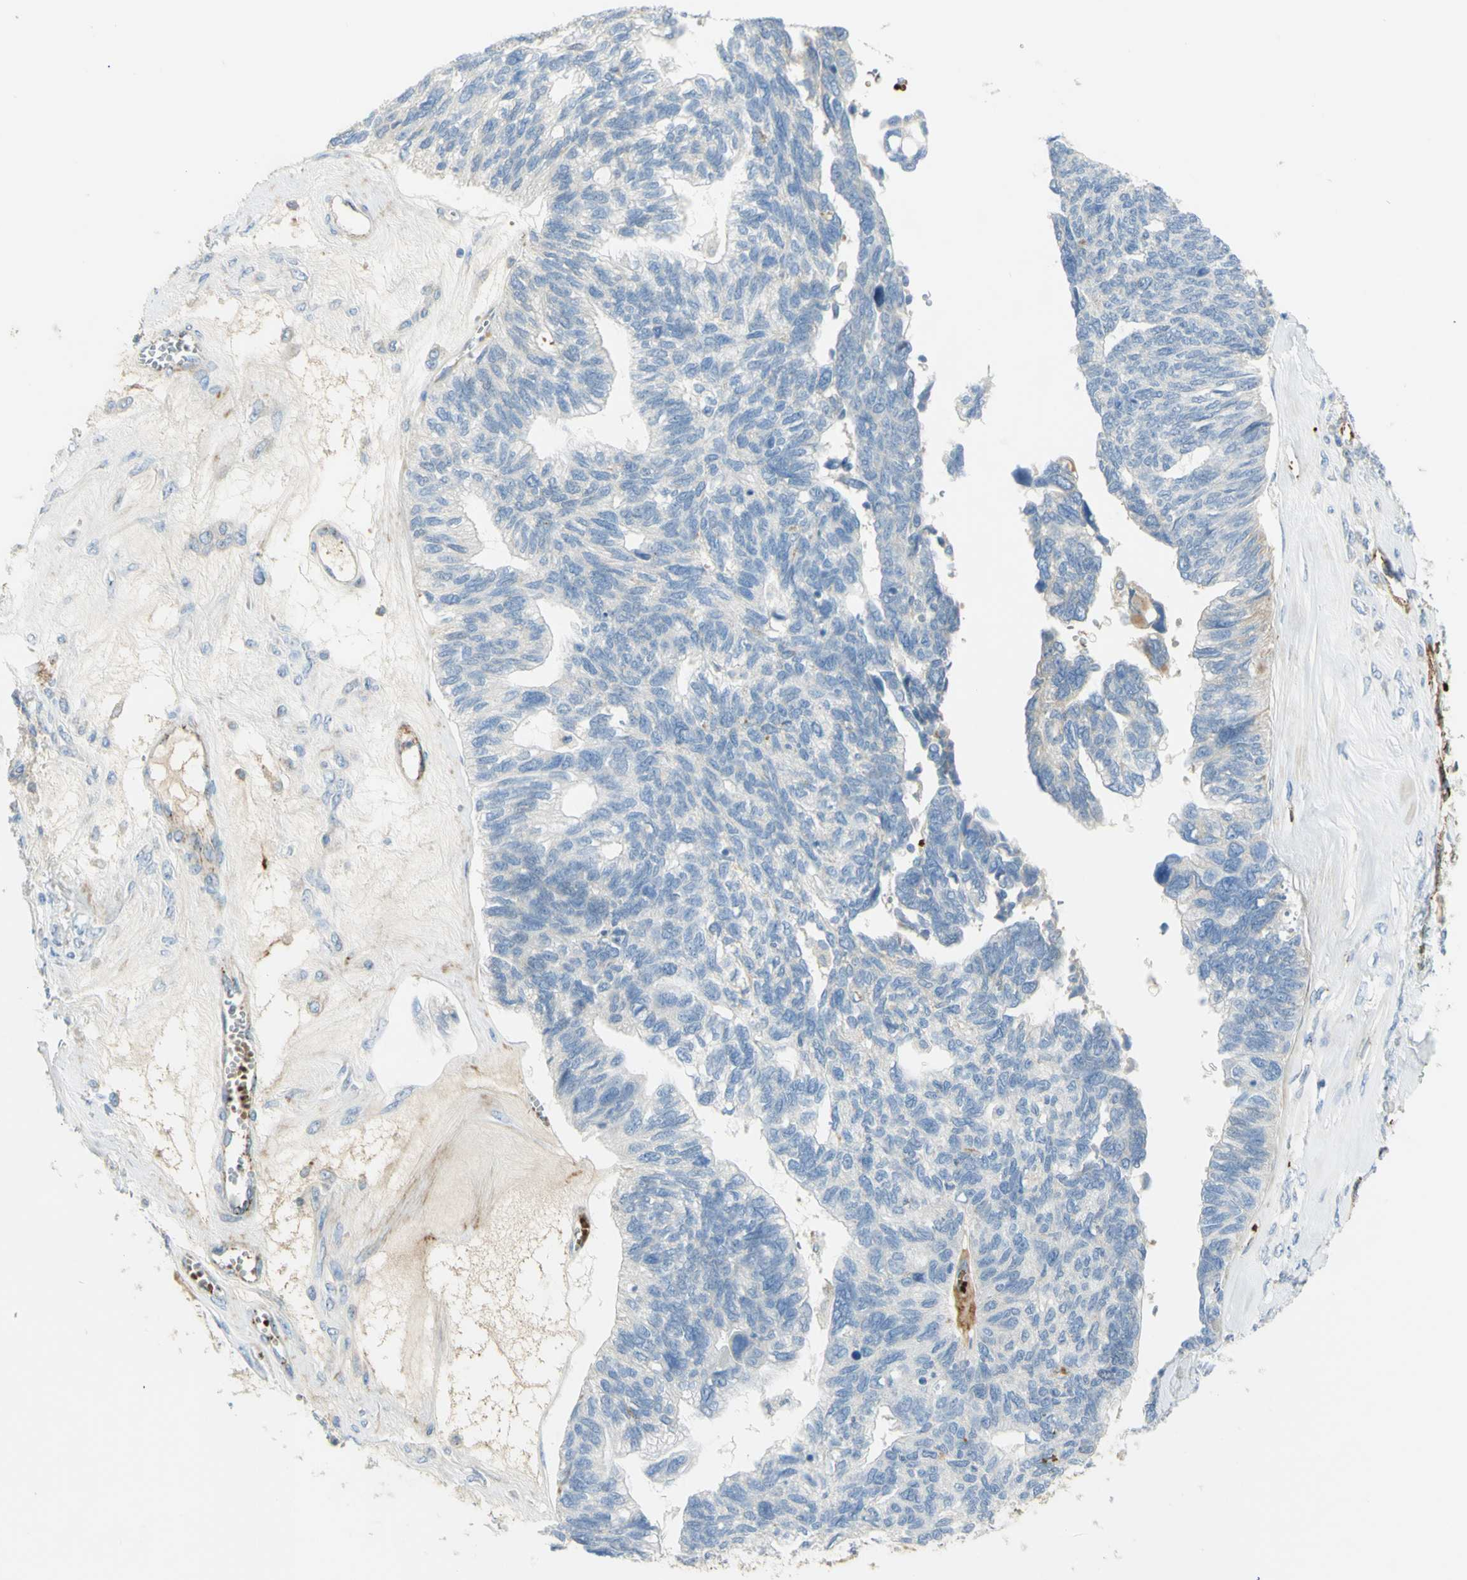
{"staining": {"intensity": "negative", "quantity": "none", "location": "none"}, "tissue": "ovarian cancer", "cell_type": "Tumor cells", "image_type": "cancer", "snomed": [{"axis": "morphology", "description": "Cystadenocarcinoma, serous, NOS"}, {"axis": "topography", "description": "Ovary"}], "caption": "The photomicrograph demonstrates no staining of tumor cells in serous cystadenocarcinoma (ovarian).", "gene": "GAN", "patient": {"sex": "female", "age": 79}}